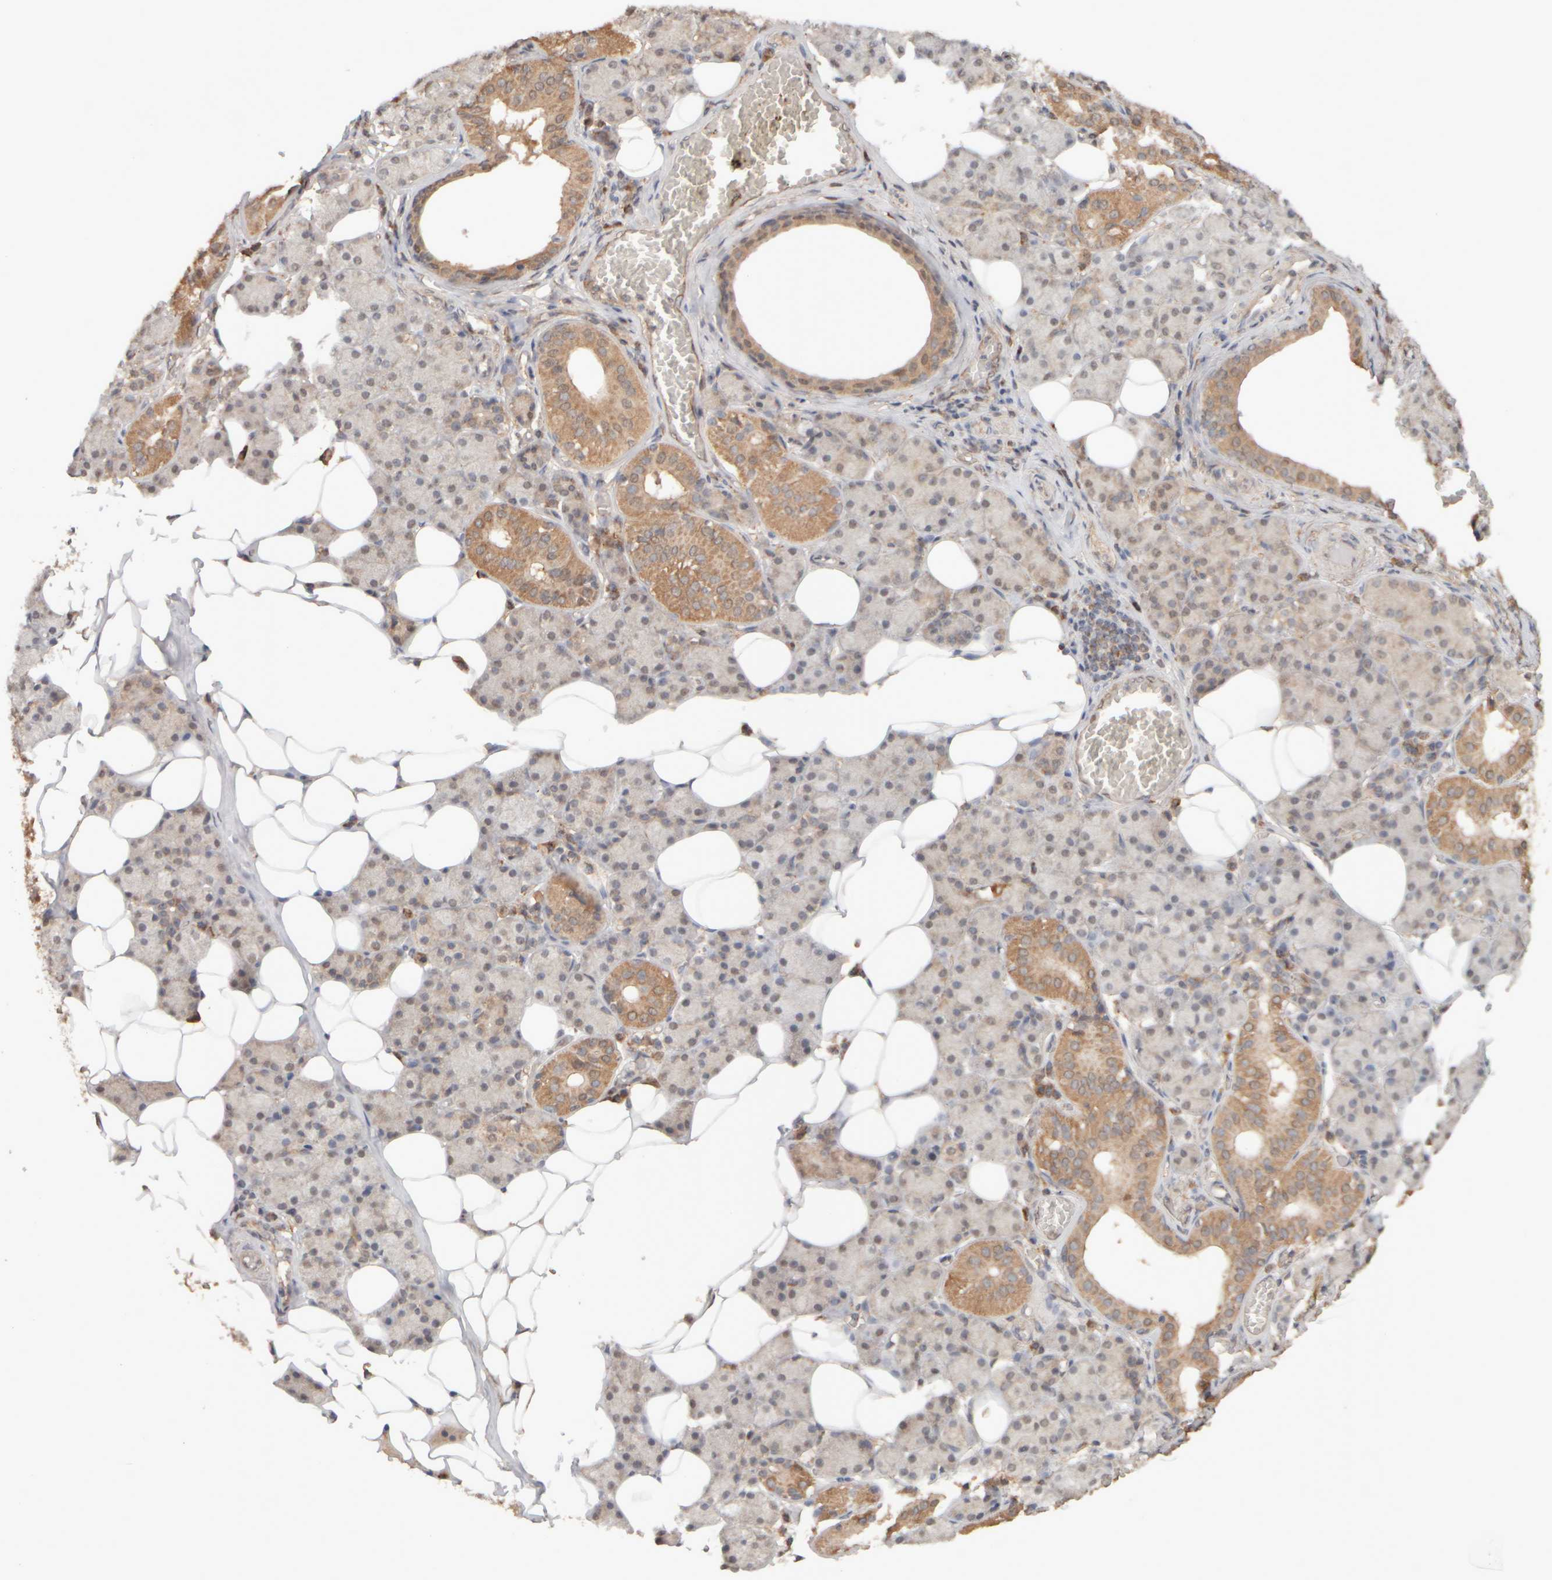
{"staining": {"intensity": "moderate", "quantity": "<25%", "location": "cytoplasmic/membranous"}, "tissue": "salivary gland", "cell_type": "Glandular cells", "image_type": "normal", "snomed": [{"axis": "morphology", "description": "Normal tissue, NOS"}, {"axis": "topography", "description": "Salivary gland"}], "caption": "An image of salivary gland stained for a protein shows moderate cytoplasmic/membranous brown staining in glandular cells. Nuclei are stained in blue.", "gene": "EIF2B3", "patient": {"sex": "female", "age": 33}}